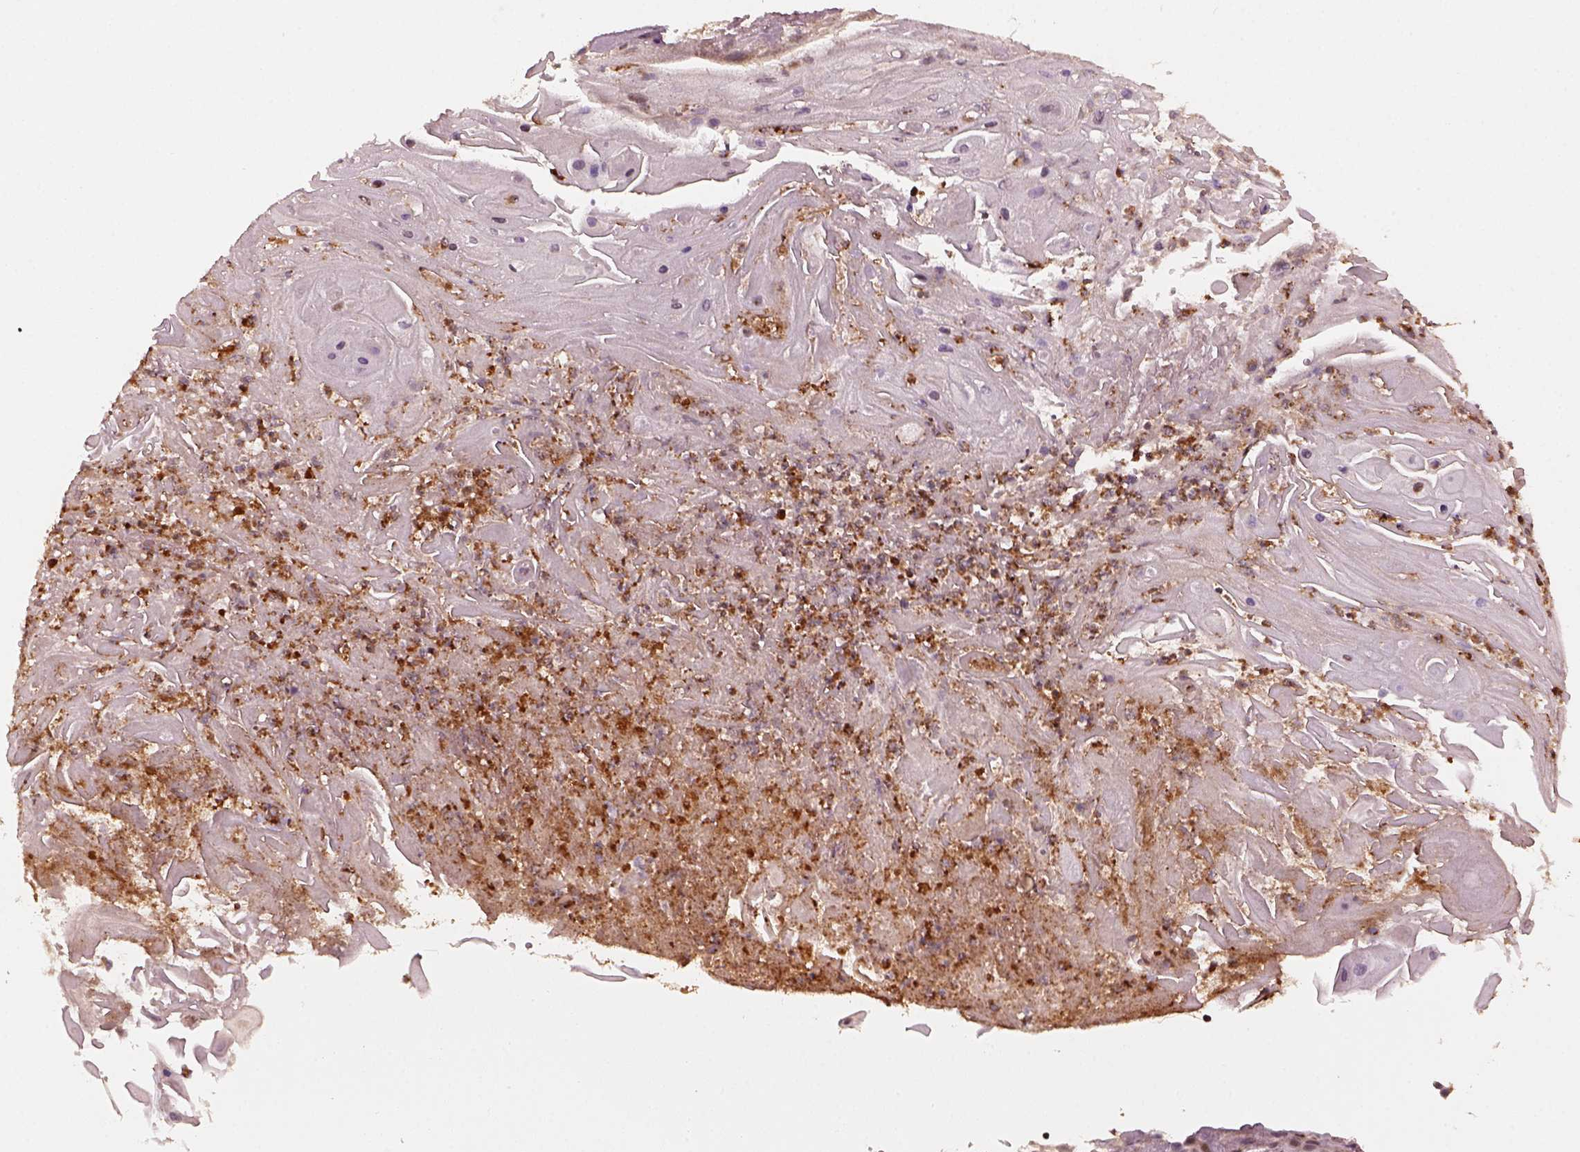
{"staining": {"intensity": "negative", "quantity": "none", "location": "none"}, "tissue": "skin cancer", "cell_type": "Tumor cells", "image_type": "cancer", "snomed": [{"axis": "morphology", "description": "Squamous cell carcinoma, NOS"}, {"axis": "topography", "description": "Skin"}], "caption": "This is a image of immunohistochemistry staining of squamous cell carcinoma (skin), which shows no positivity in tumor cells.", "gene": "RUFY3", "patient": {"sex": "male", "age": 62}}